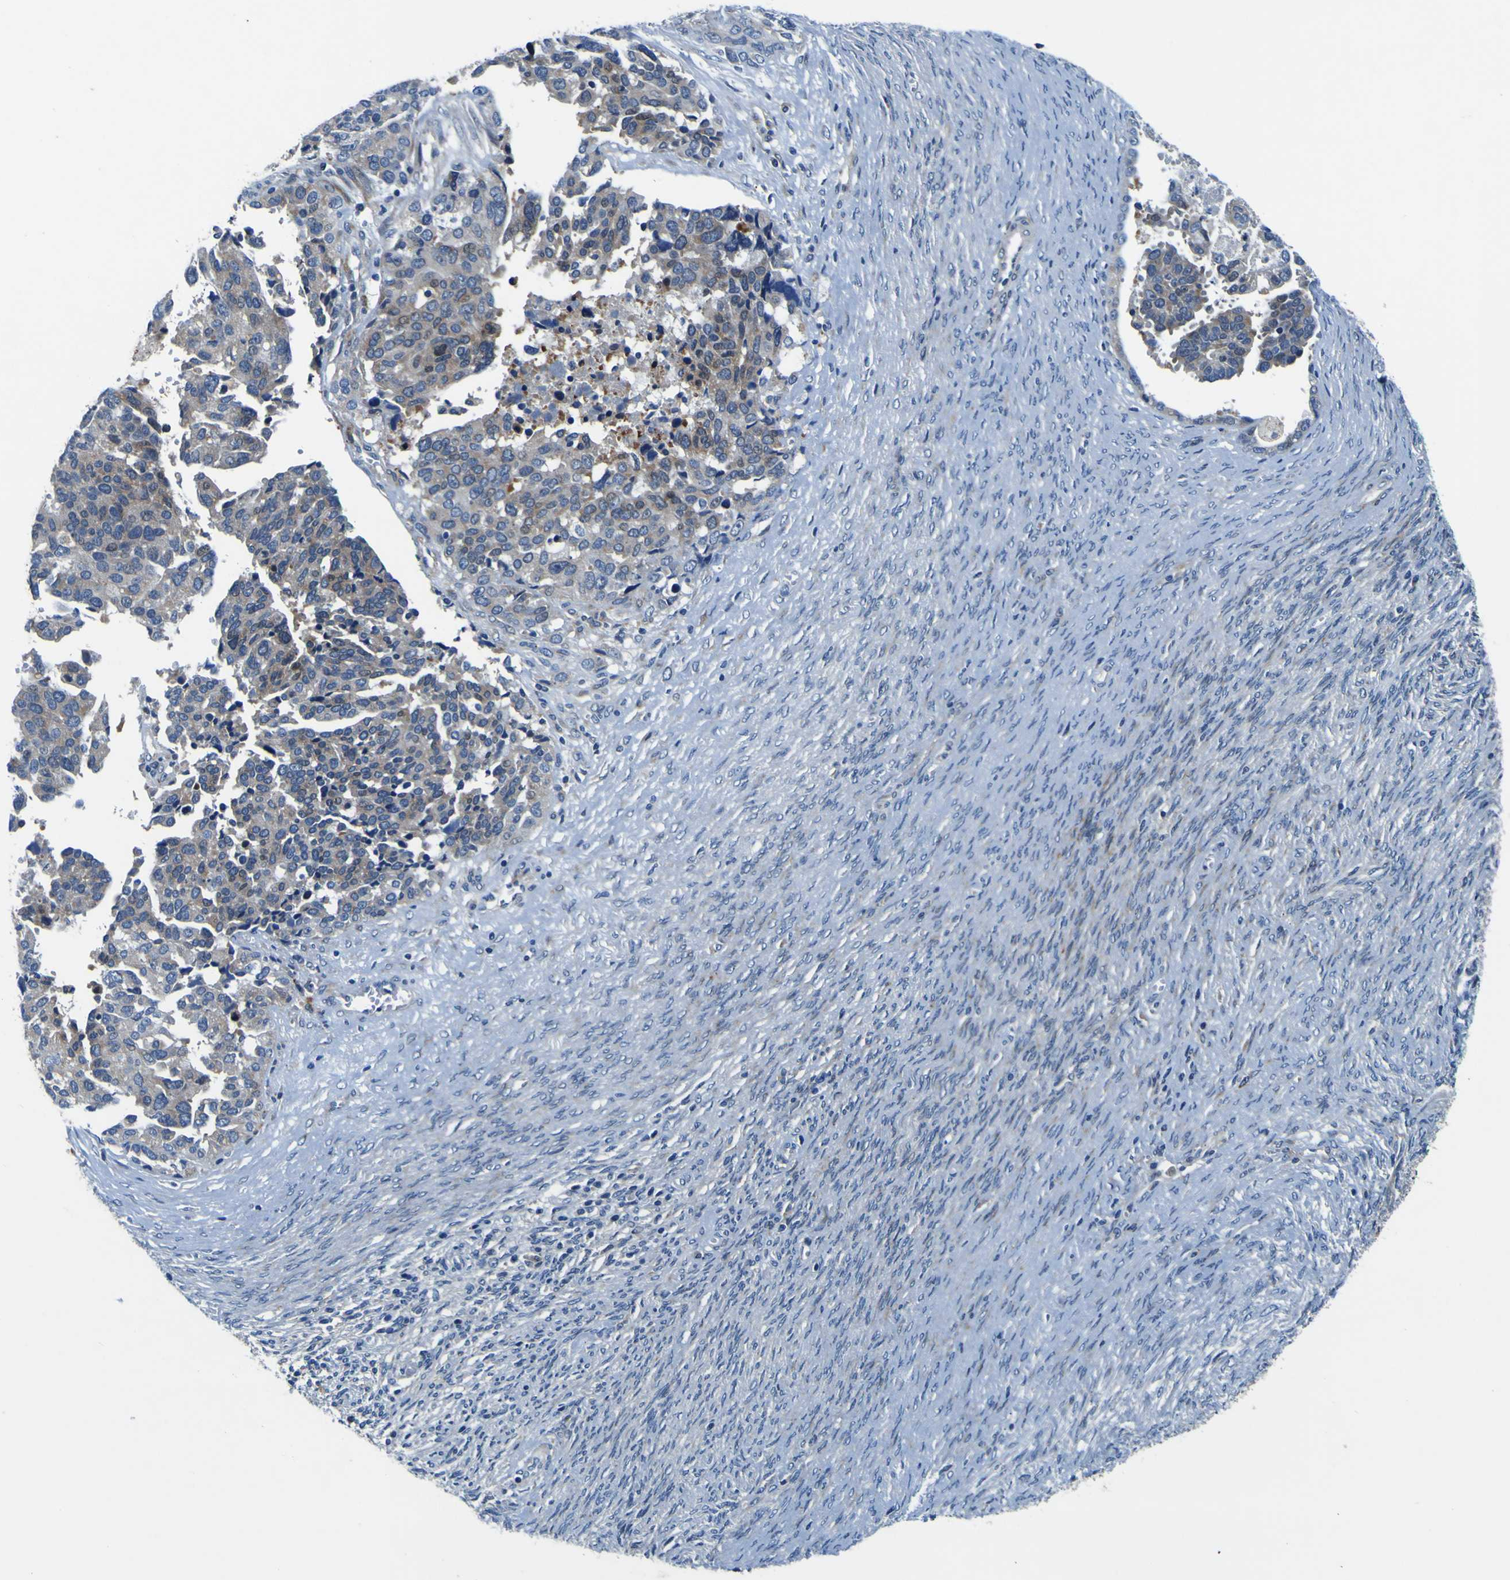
{"staining": {"intensity": "weak", "quantity": "<25%", "location": "cytoplasmic/membranous"}, "tissue": "ovarian cancer", "cell_type": "Tumor cells", "image_type": "cancer", "snomed": [{"axis": "morphology", "description": "Cystadenocarcinoma, serous, NOS"}, {"axis": "topography", "description": "Ovary"}], "caption": "Photomicrograph shows no significant protein staining in tumor cells of serous cystadenocarcinoma (ovarian). (Stains: DAB (3,3'-diaminobenzidine) immunohistochemistry with hematoxylin counter stain, Microscopy: brightfield microscopy at high magnification).", "gene": "AGAP3", "patient": {"sex": "female", "age": 44}}